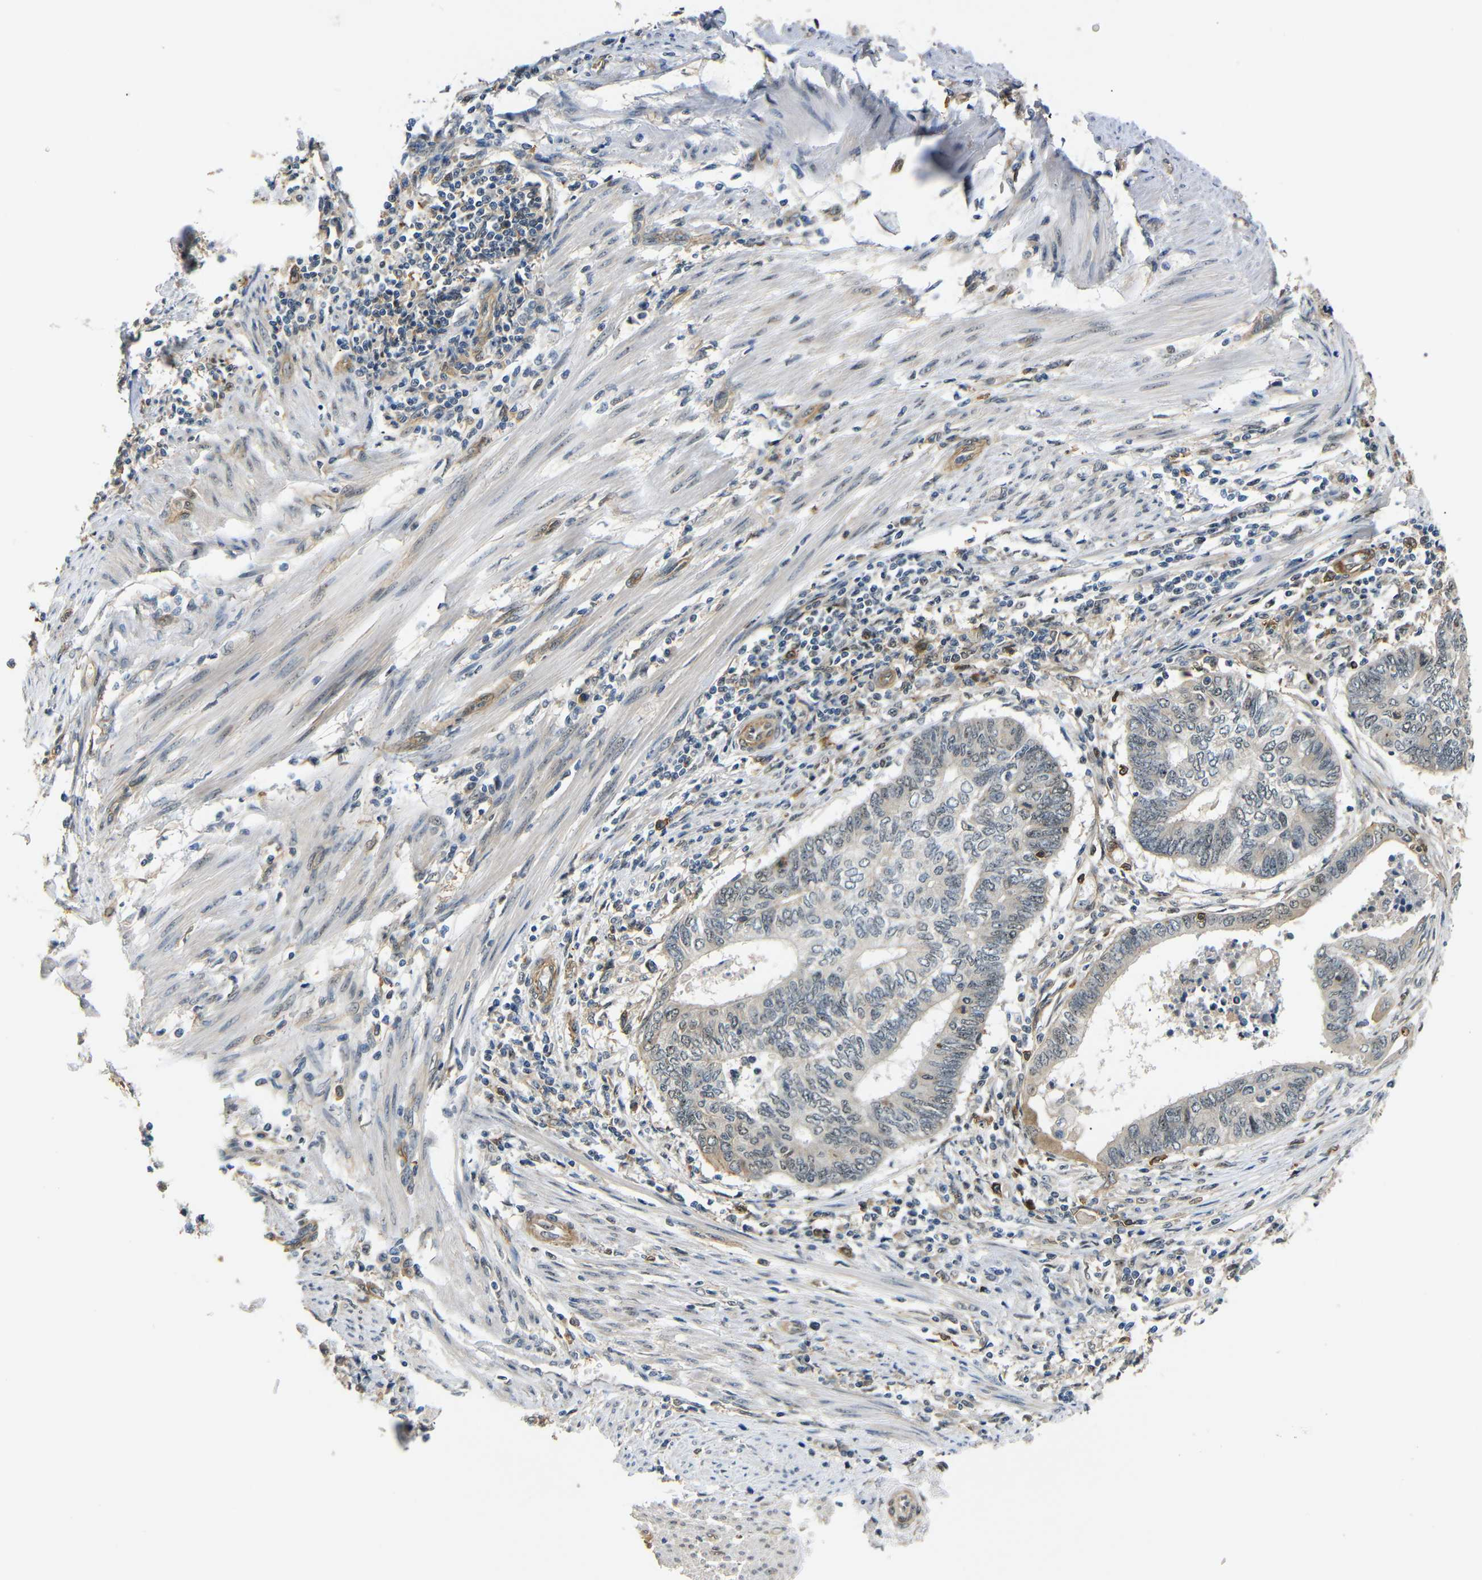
{"staining": {"intensity": "moderate", "quantity": "<25%", "location": "nuclear"}, "tissue": "endometrial cancer", "cell_type": "Tumor cells", "image_type": "cancer", "snomed": [{"axis": "morphology", "description": "Adenocarcinoma, NOS"}, {"axis": "topography", "description": "Uterus"}, {"axis": "topography", "description": "Endometrium"}], "caption": "The image shows a brown stain indicating the presence of a protein in the nuclear of tumor cells in endometrial adenocarcinoma.", "gene": "PARN", "patient": {"sex": "female", "age": 70}}